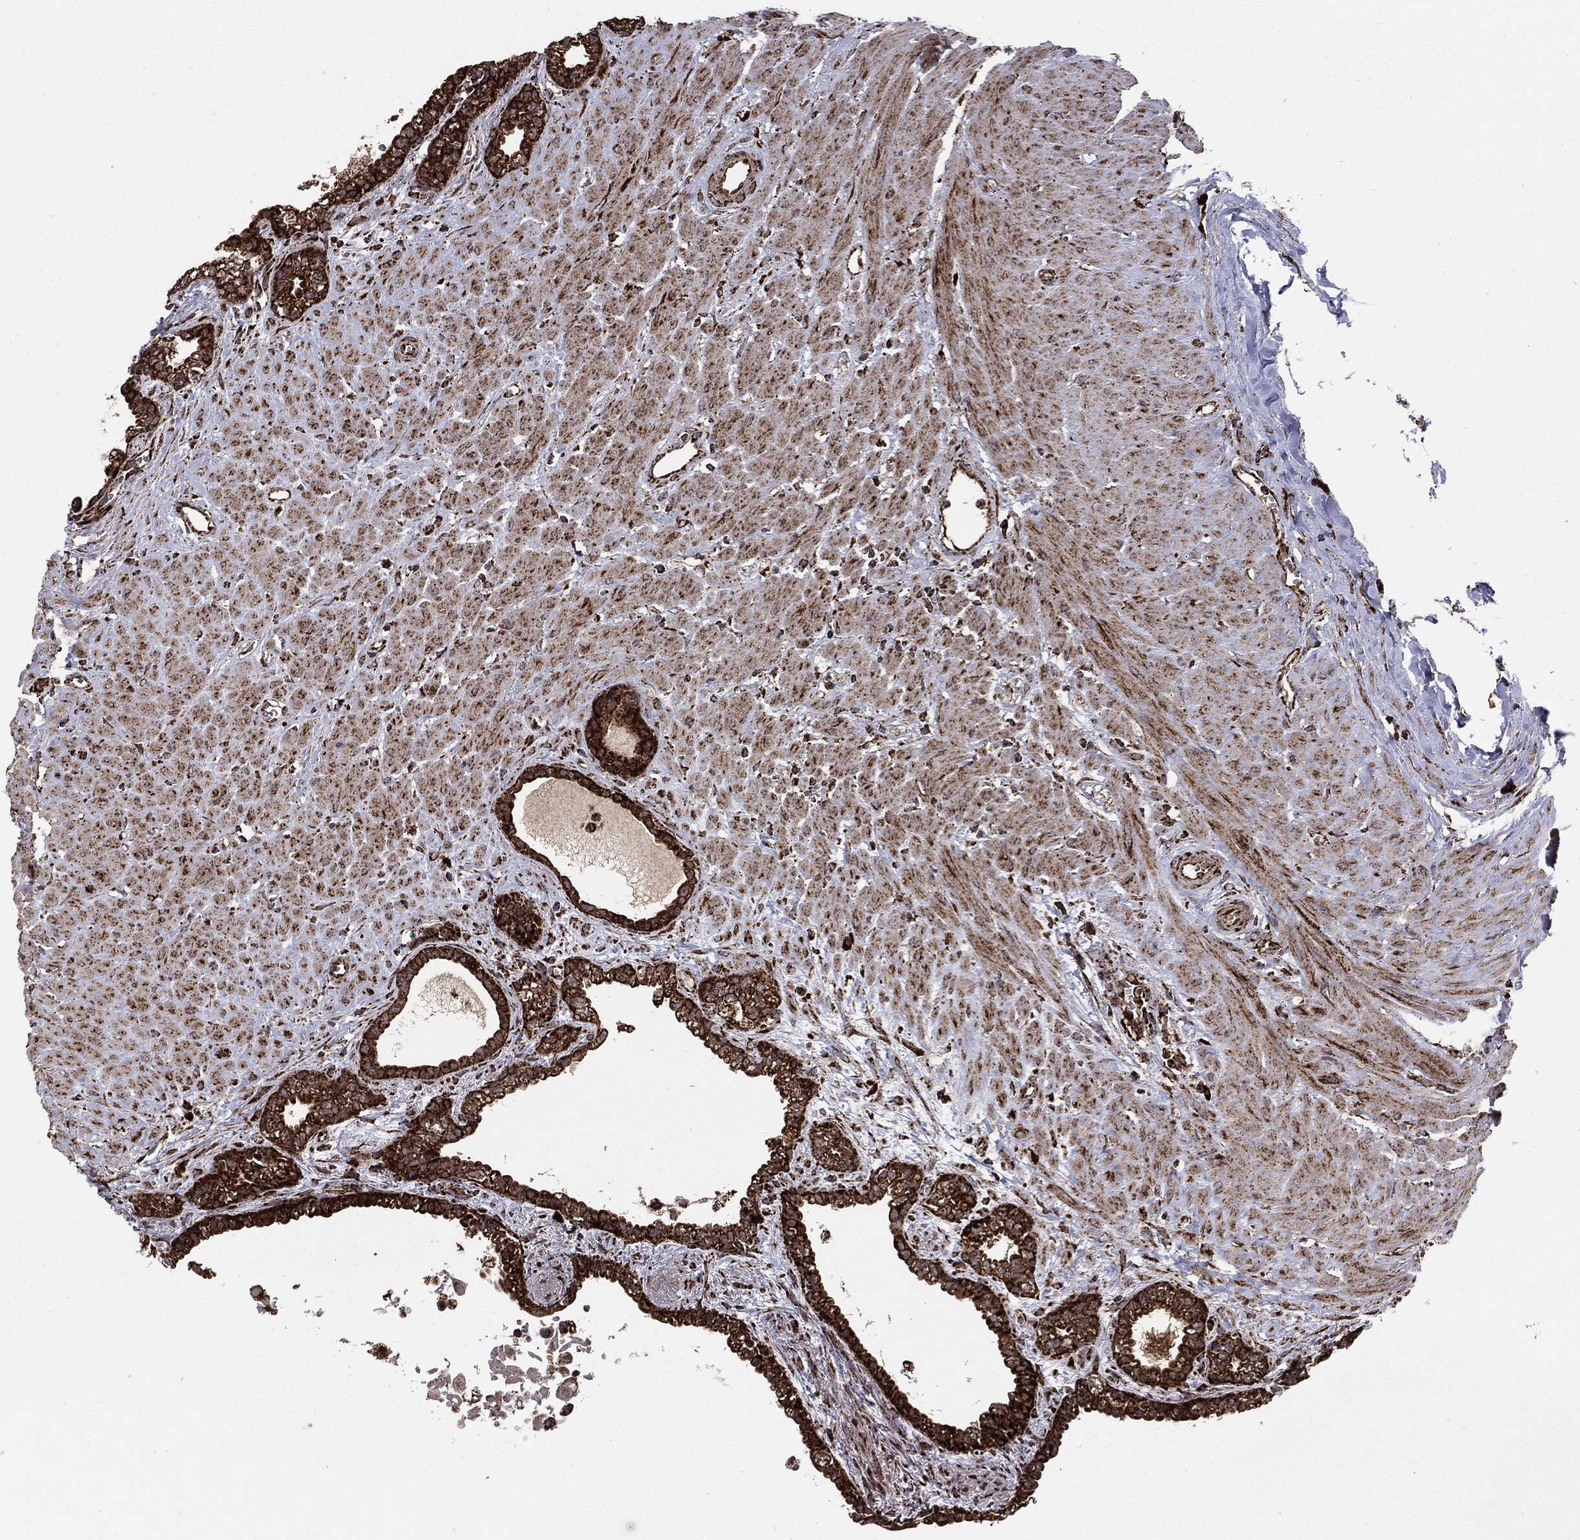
{"staining": {"intensity": "strong", "quantity": ">75%", "location": "cytoplasmic/membranous"}, "tissue": "seminal vesicle", "cell_type": "Glandular cells", "image_type": "normal", "snomed": [{"axis": "morphology", "description": "Normal tissue, NOS"}, {"axis": "morphology", "description": "Urothelial carcinoma, NOS"}, {"axis": "topography", "description": "Urinary bladder"}, {"axis": "topography", "description": "Seminal veicle"}], "caption": "An IHC image of normal tissue is shown. Protein staining in brown labels strong cytoplasmic/membranous positivity in seminal vesicle within glandular cells. (DAB IHC, brown staining for protein, blue staining for nuclei).", "gene": "MAP2K1", "patient": {"sex": "male", "age": 76}}